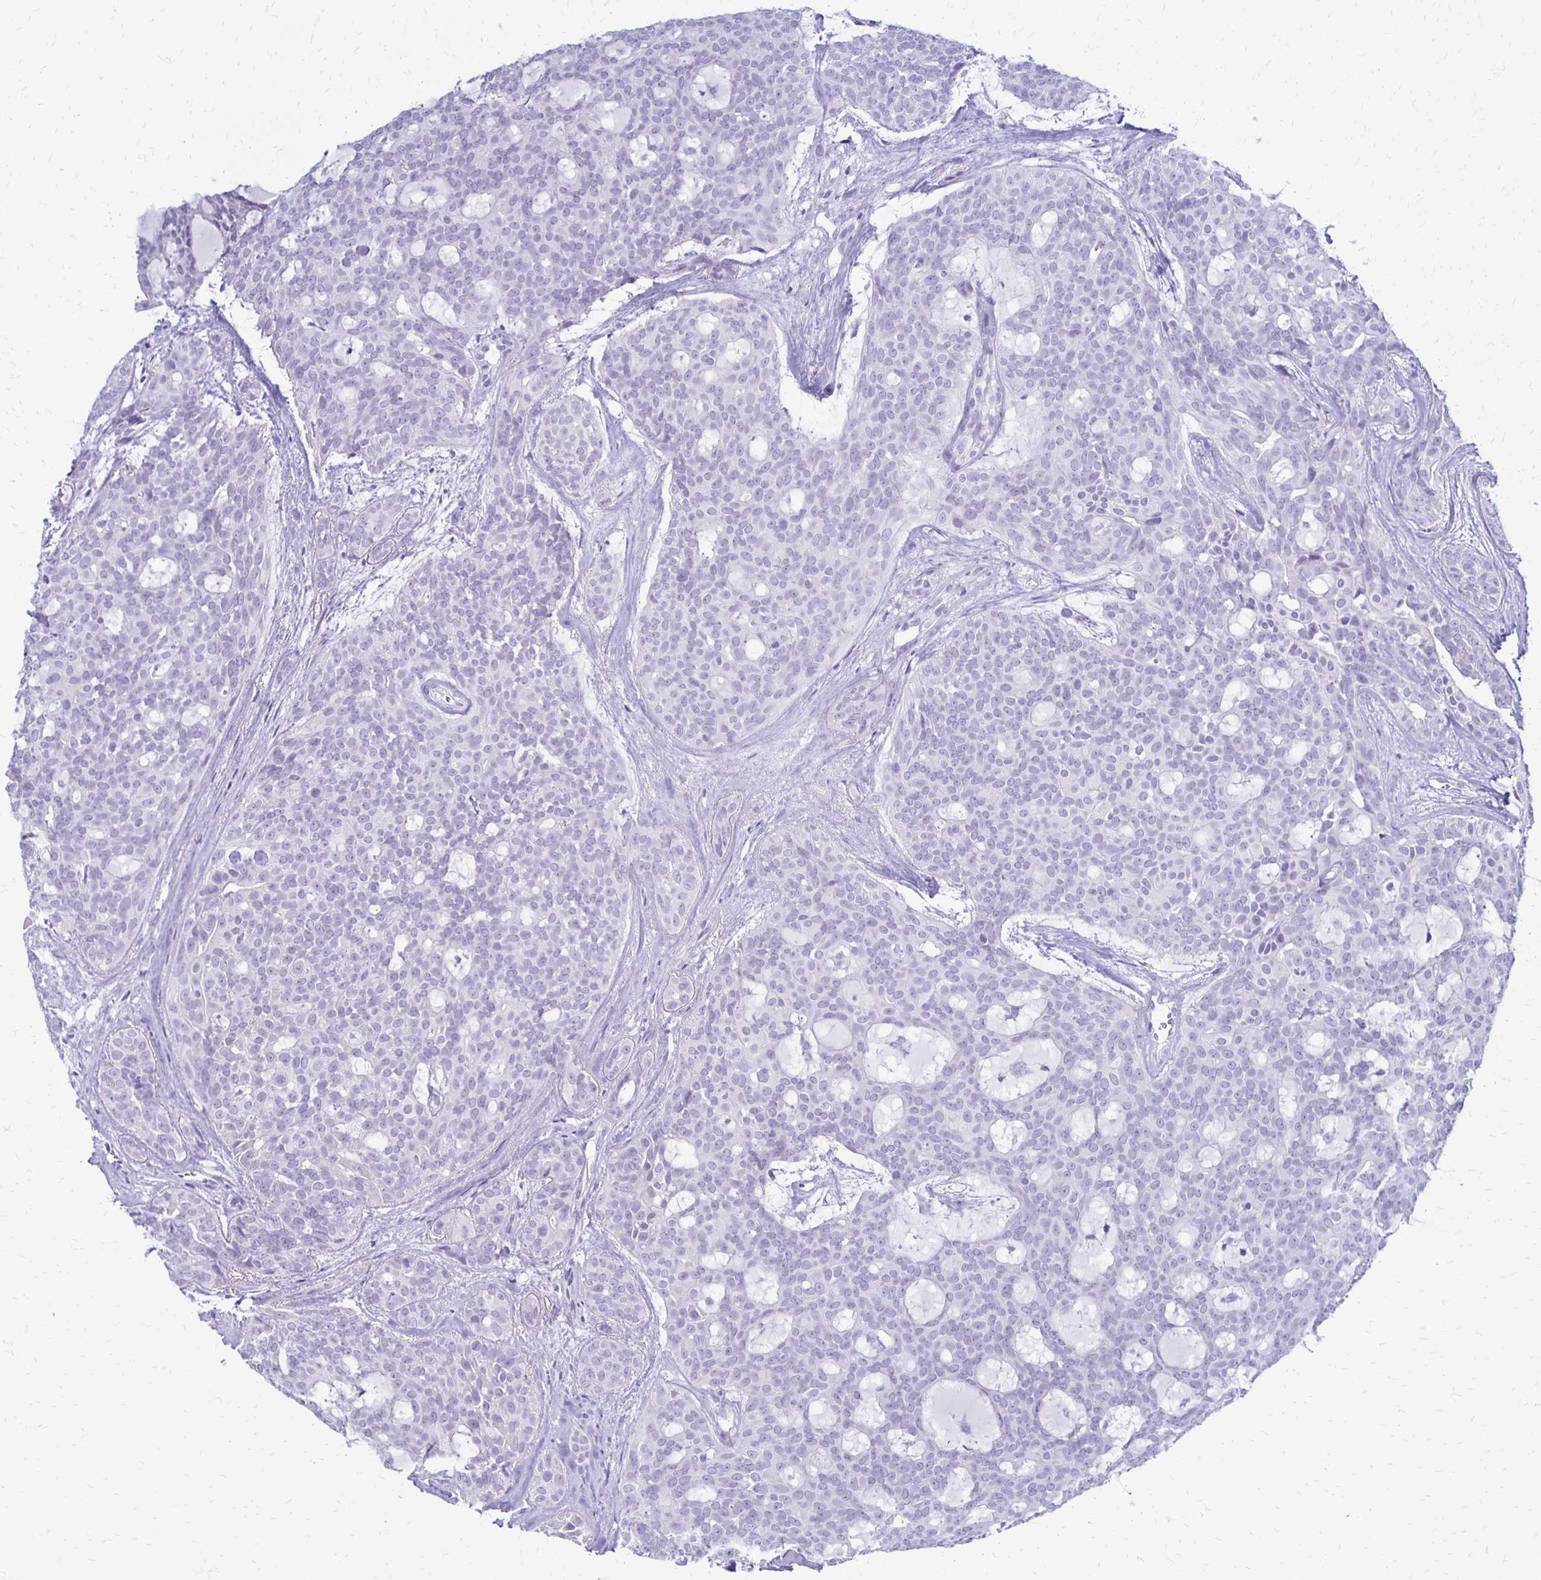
{"staining": {"intensity": "negative", "quantity": "none", "location": "none"}, "tissue": "head and neck cancer", "cell_type": "Tumor cells", "image_type": "cancer", "snomed": [{"axis": "morphology", "description": "Adenocarcinoma, NOS"}, {"axis": "topography", "description": "Head-Neck"}], "caption": "The histopathology image exhibits no staining of tumor cells in head and neck cancer (adenocarcinoma). Brightfield microscopy of IHC stained with DAB (3,3'-diaminobenzidine) (brown) and hematoxylin (blue), captured at high magnification.", "gene": "RYR1", "patient": {"sex": "male", "age": 66}}